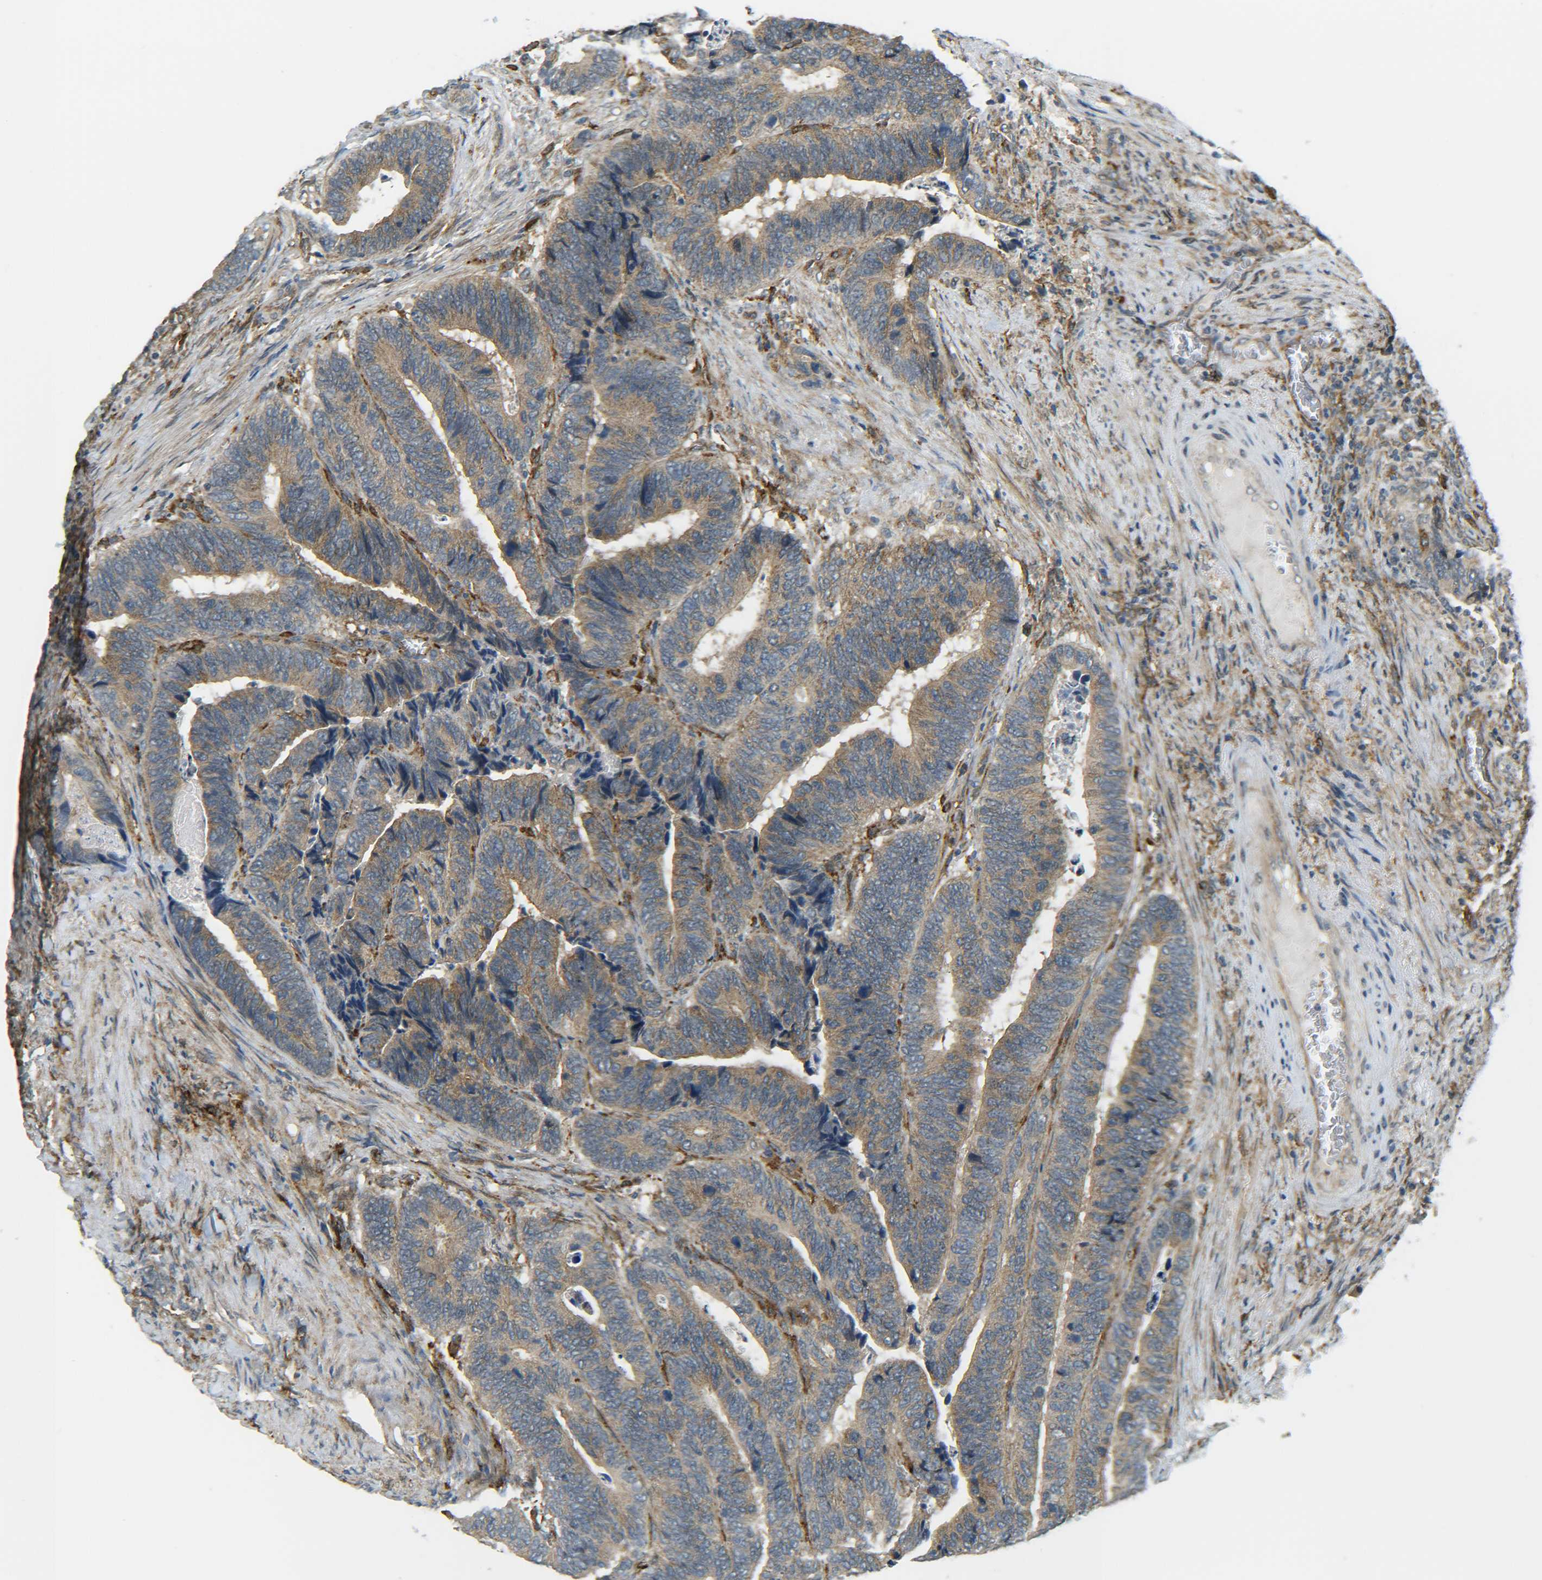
{"staining": {"intensity": "moderate", "quantity": ">75%", "location": "cytoplasmic/membranous"}, "tissue": "colorectal cancer", "cell_type": "Tumor cells", "image_type": "cancer", "snomed": [{"axis": "morphology", "description": "Adenocarcinoma, NOS"}, {"axis": "topography", "description": "Colon"}], "caption": "The histopathology image shows immunohistochemical staining of colorectal cancer. There is moderate cytoplasmic/membranous positivity is identified in approximately >75% of tumor cells.", "gene": "DAB2", "patient": {"sex": "male", "age": 72}}